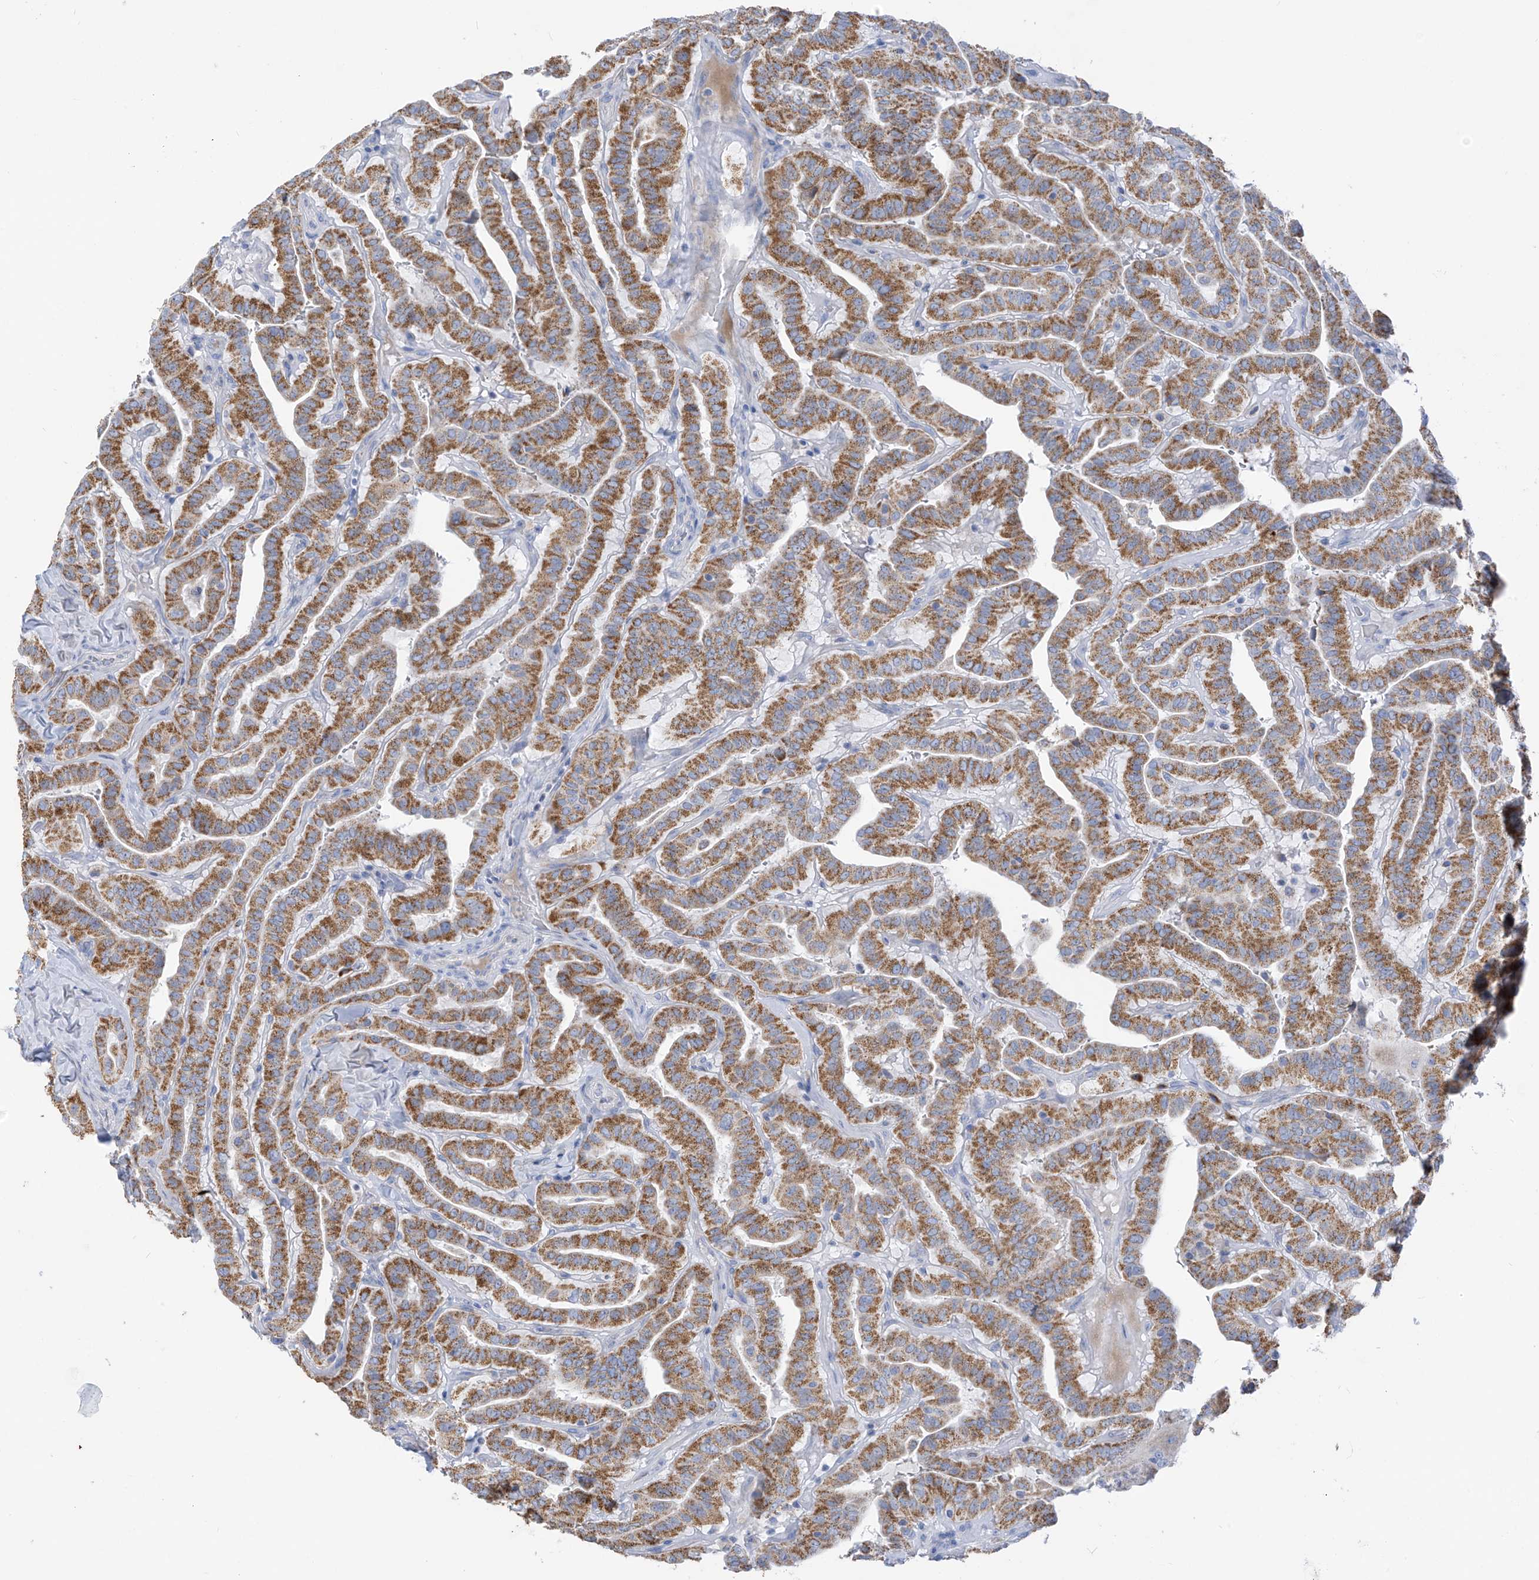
{"staining": {"intensity": "moderate", "quantity": ">75%", "location": "cytoplasmic/membranous"}, "tissue": "thyroid cancer", "cell_type": "Tumor cells", "image_type": "cancer", "snomed": [{"axis": "morphology", "description": "Papillary adenocarcinoma, NOS"}, {"axis": "topography", "description": "Thyroid gland"}], "caption": "Tumor cells exhibit moderate cytoplasmic/membranous positivity in approximately >75% of cells in thyroid cancer (papillary adenocarcinoma). The protein is shown in brown color, while the nuclei are stained blue.", "gene": "ZNF404", "patient": {"sex": "male", "age": 77}}